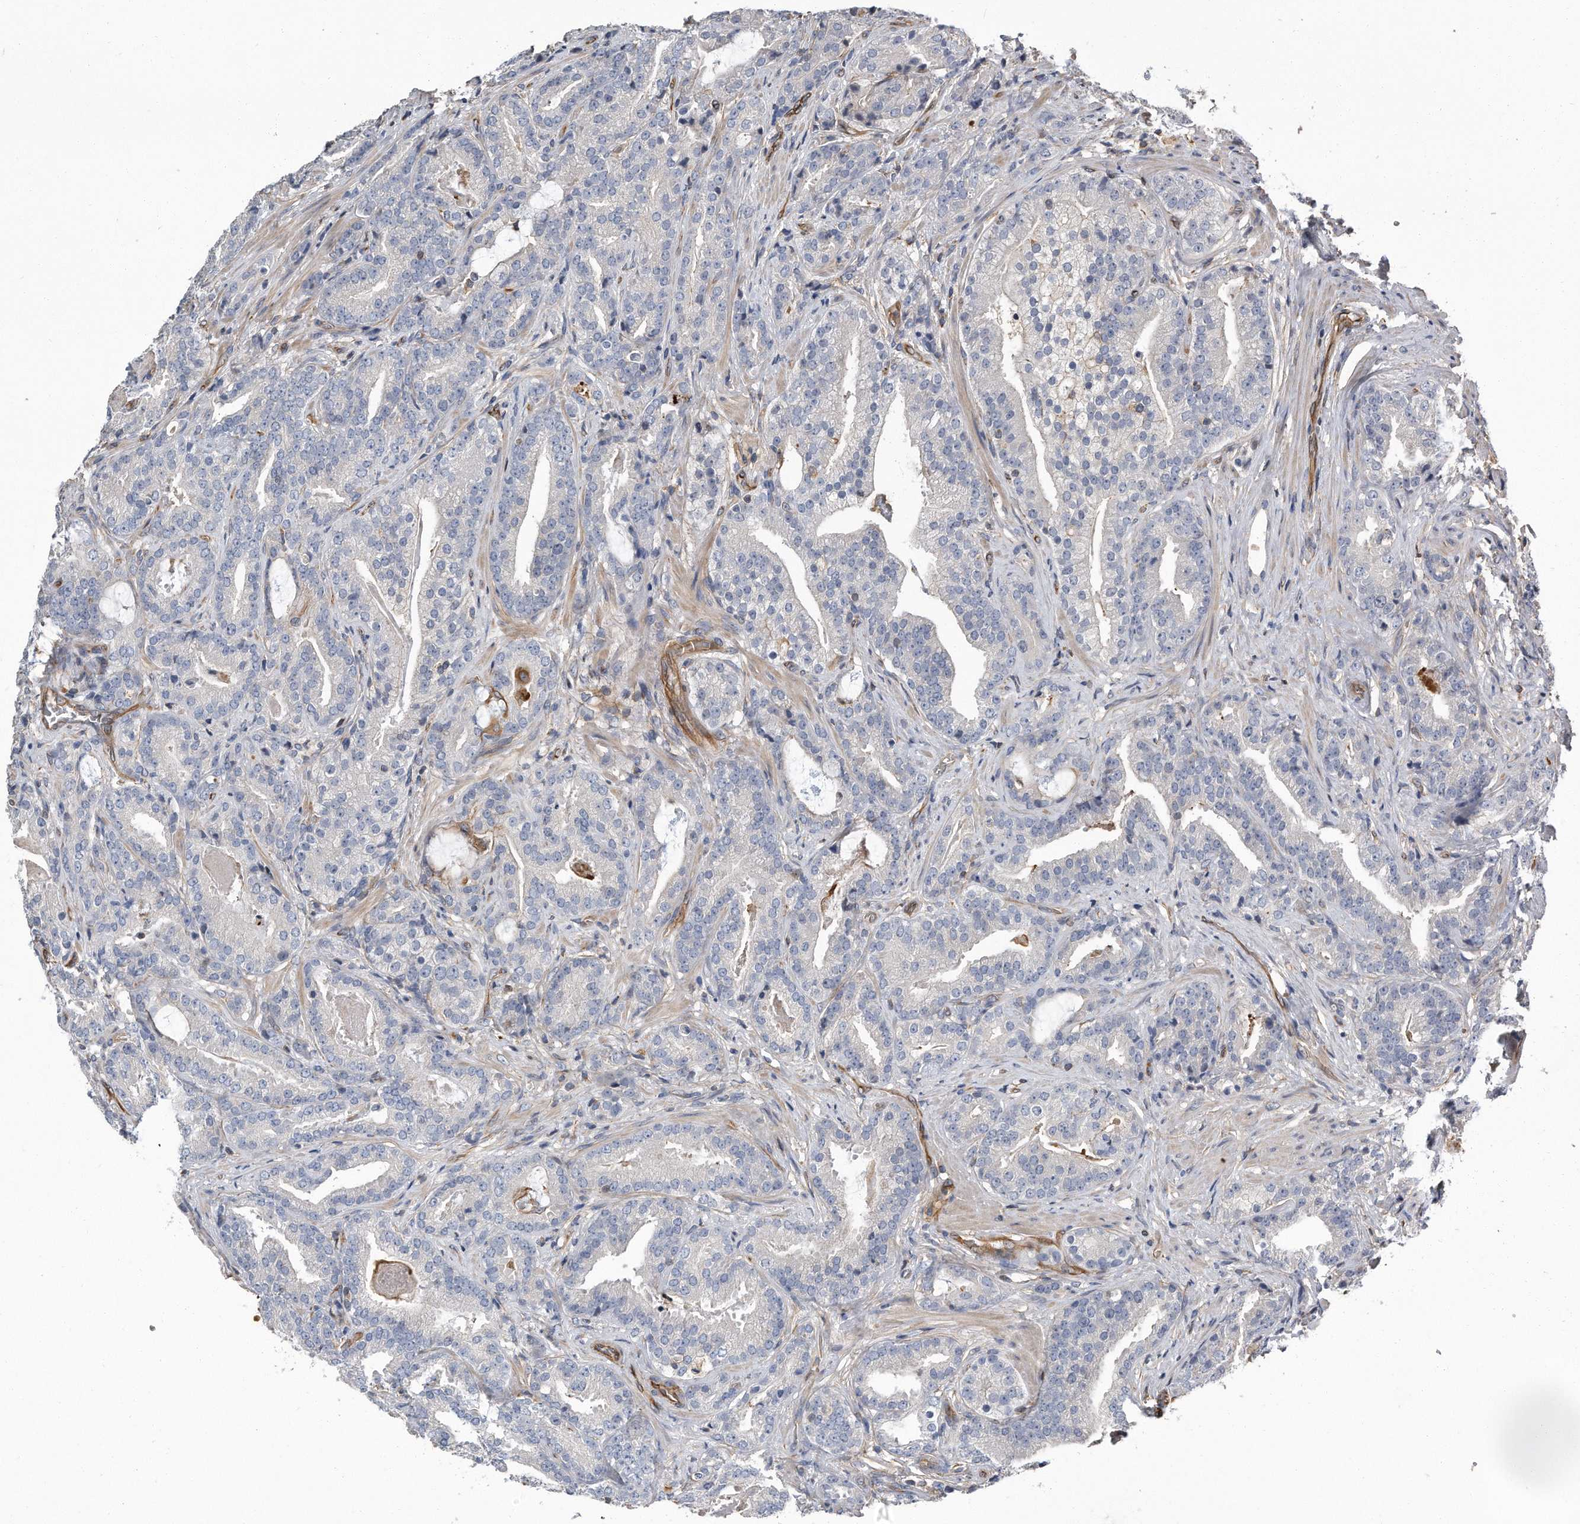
{"staining": {"intensity": "negative", "quantity": "none", "location": "none"}, "tissue": "prostate cancer", "cell_type": "Tumor cells", "image_type": "cancer", "snomed": [{"axis": "morphology", "description": "Adenocarcinoma, Low grade"}, {"axis": "topography", "description": "Prostate"}], "caption": "This image is of prostate cancer stained with immunohistochemistry to label a protein in brown with the nuclei are counter-stained blue. There is no expression in tumor cells. The staining is performed using DAB brown chromogen with nuclei counter-stained in using hematoxylin.", "gene": "GPC1", "patient": {"sex": "male", "age": 67}}